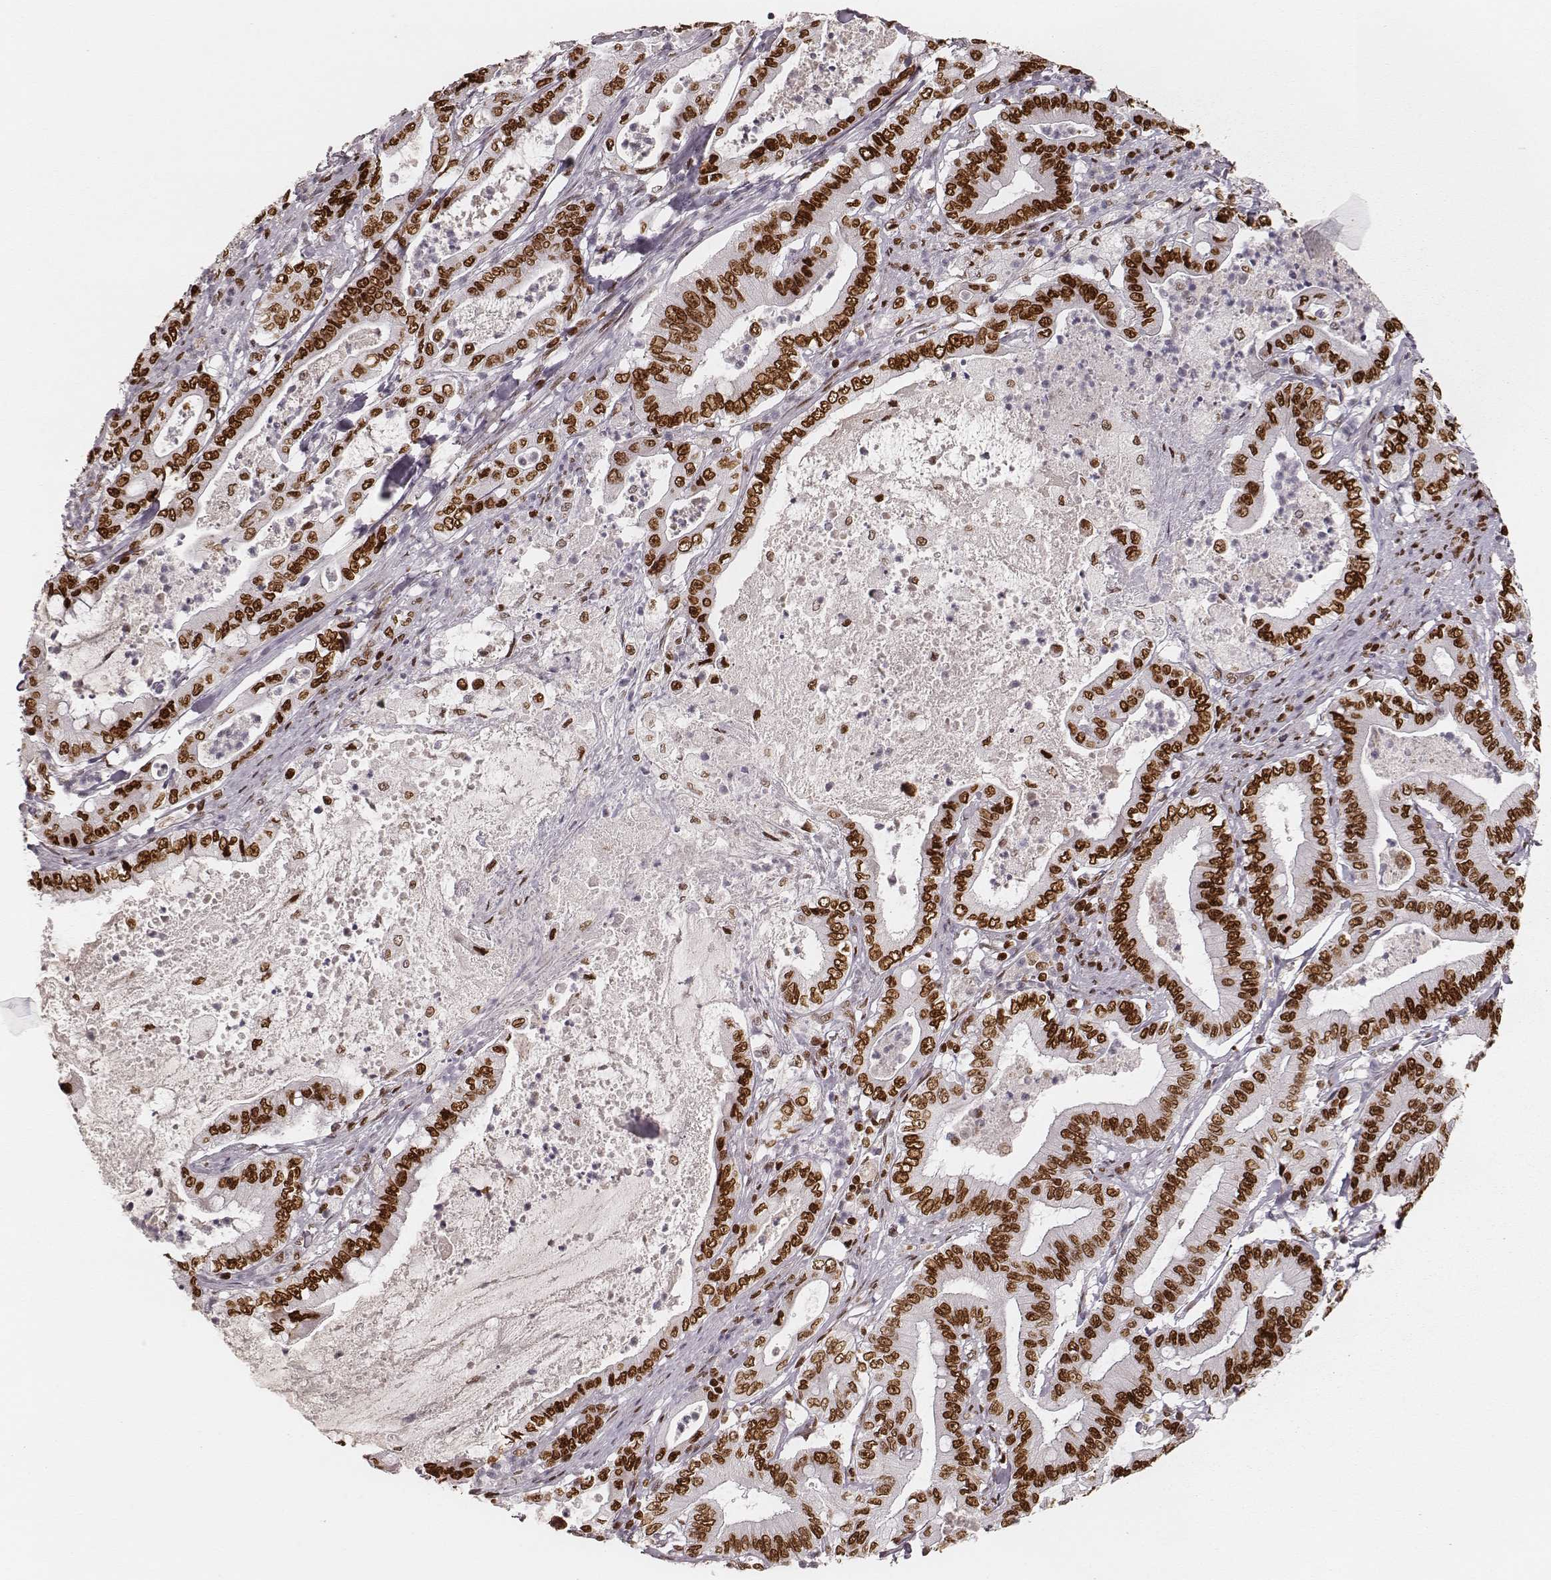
{"staining": {"intensity": "strong", "quantity": ">75%", "location": "nuclear"}, "tissue": "pancreatic cancer", "cell_type": "Tumor cells", "image_type": "cancer", "snomed": [{"axis": "morphology", "description": "Adenocarcinoma, NOS"}, {"axis": "topography", "description": "Pancreas"}], "caption": "Strong nuclear positivity is appreciated in approximately >75% of tumor cells in pancreatic cancer. The protein is stained brown, and the nuclei are stained in blue (DAB (3,3'-diaminobenzidine) IHC with brightfield microscopy, high magnification).", "gene": "PARP1", "patient": {"sex": "male", "age": 71}}